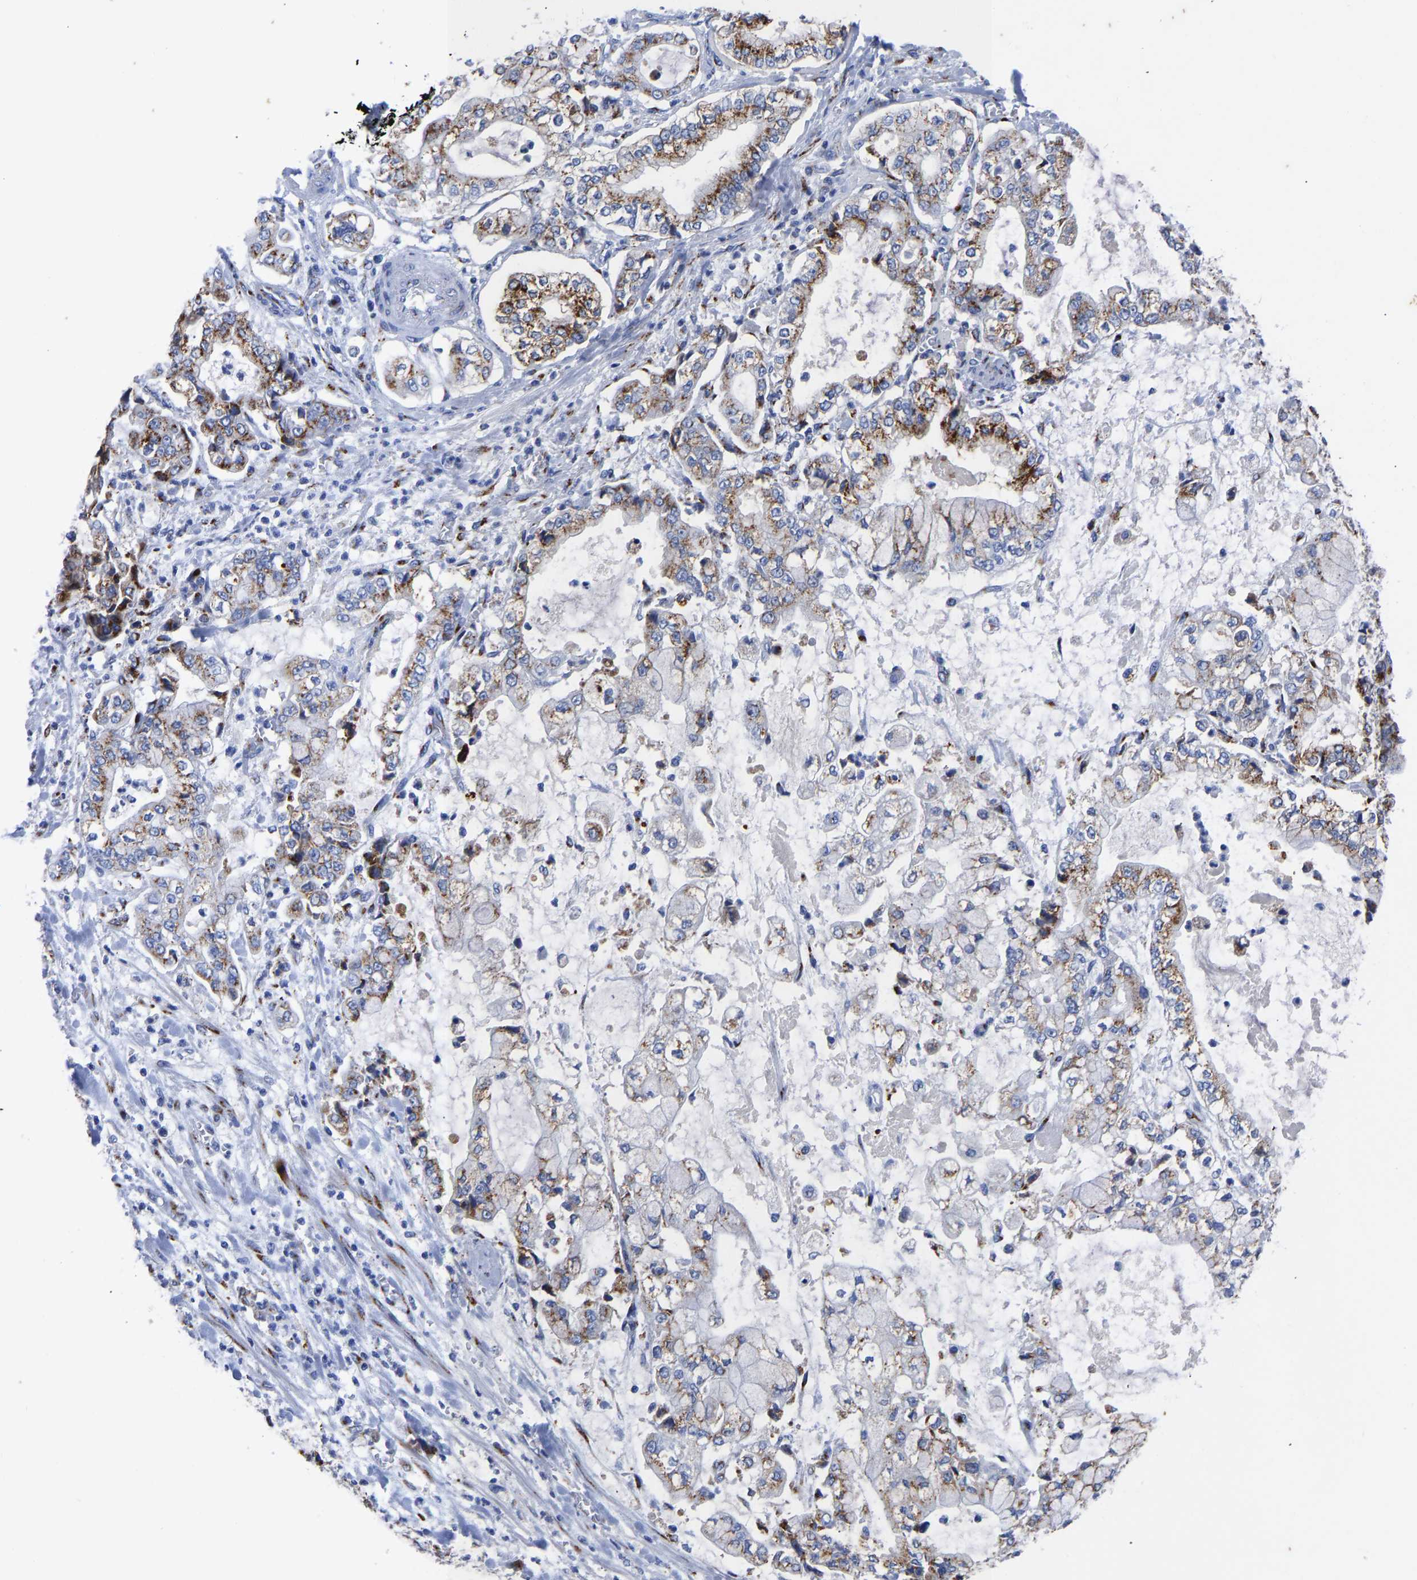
{"staining": {"intensity": "strong", "quantity": ">75%", "location": "cytoplasmic/membranous"}, "tissue": "stomach cancer", "cell_type": "Tumor cells", "image_type": "cancer", "snomed": [{"axis": "morphology", "description": "Adenocarcinoma, NOS"}, {"axis": "topography", "description": "Stomach"}], "caption": "Stomach cancer was stained to show a protein in brown. There is high levels of strong cytoplasmic/membranous positivity in approximately >75% of tumor cells. (DAB IHC with brightfield microscopy, high magnification).", "gene": "TMEM87A", "patient": {"sex": "male", "age": 76}}